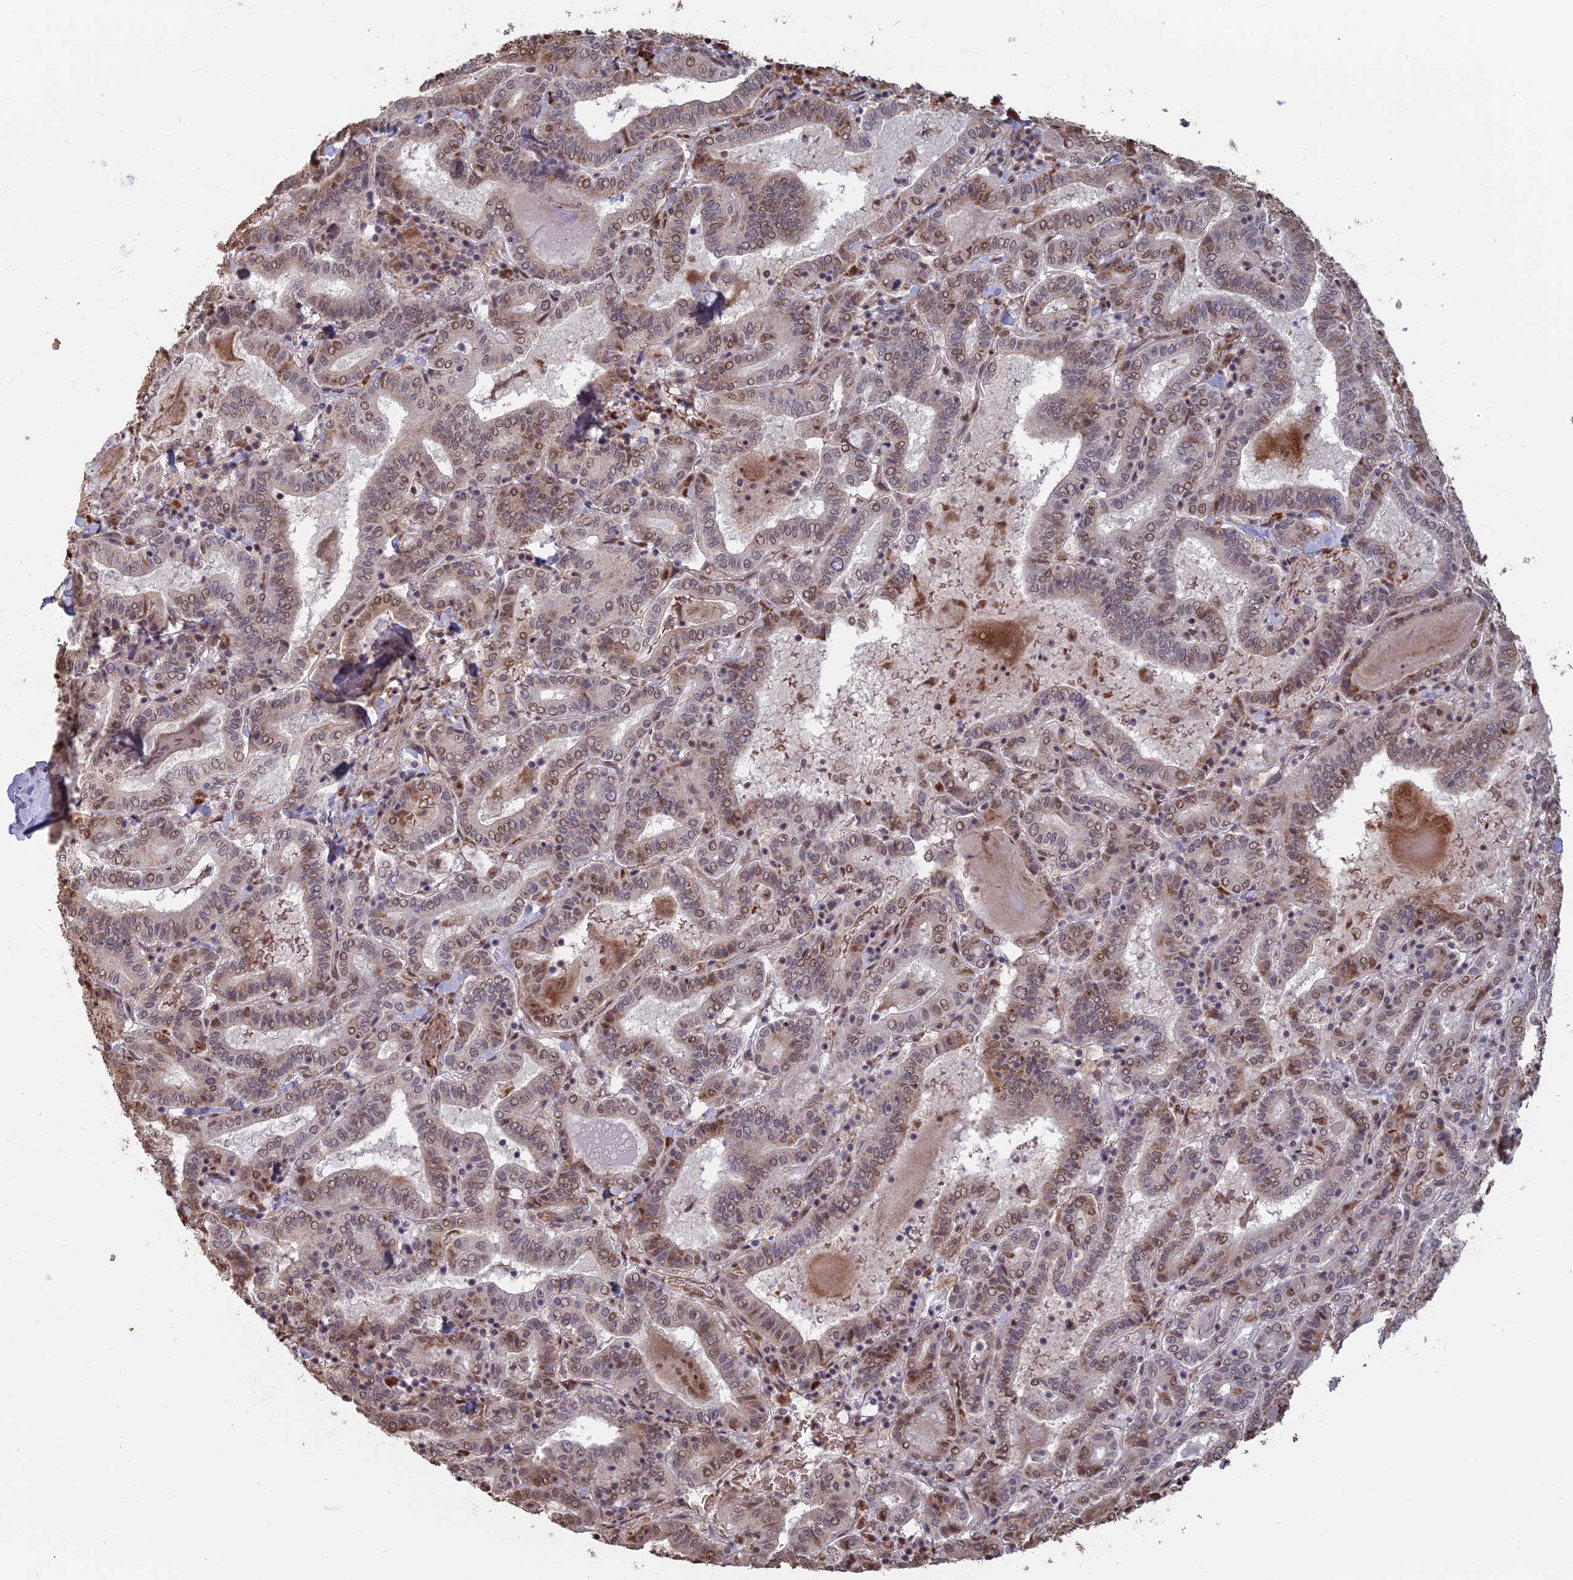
{"staining": {"intensity": "moderate", "quantity": ">75%", "location": "nuclear"}, "tissue": "thyroid cancer", "cell_type": "Tumor cells", "image_type": "cancer", "snomed": [{"axis": "morphology", "description": "Papillary adenocarcinoma, NOS"}, {"axis": "topography", "description": "Thyroid gland"}], "caption": "An image showing moderate nuclear positivity in approximately >75% of tumor cells in papillary adenocarcinoma (thyroid), as visualized by brown immunohistochemical staining.", "gene": "MFAP1", "patient": {"sex": "female", "age": 72}}